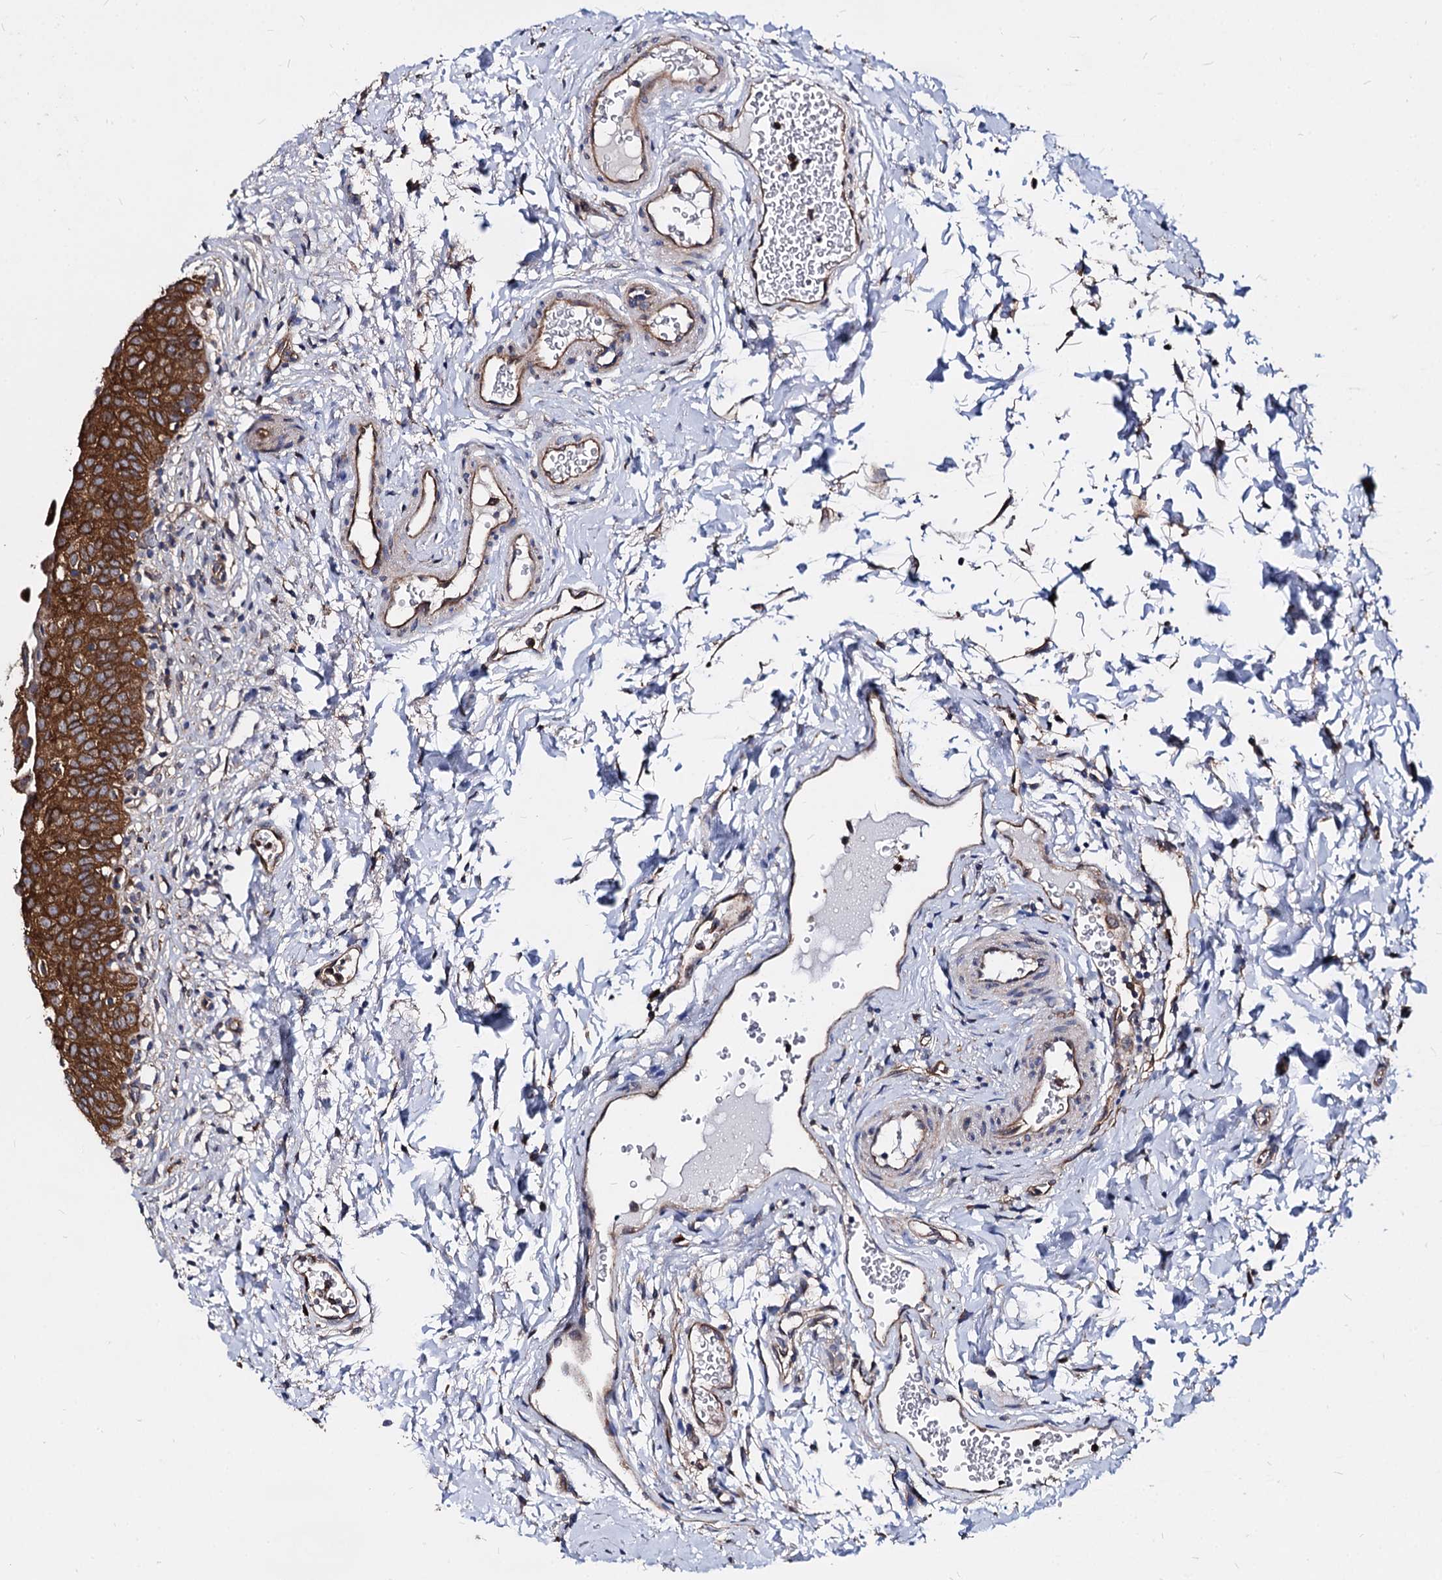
{"staining": {"intensity": "strong", "quantity": ">75%", "location": "cytoplasmic/membranous"}, "tissue": "urinary bladder", "cell_type": "Urothelial cells", "image_type": "normal", "snomed": [{"axis": "morphology", "description": "Normal tissue, NOS"}, {"axis": "topography", "description": "Urinary bladder"}], "caption": "This image reveals IHC staining of unremarkable urinary bladder, with high strong cytoplasmic/membranous positivity in approximately >75% of urothelial cells.", "gene": "NME1", "patient": {"sex": "male", "age": 55}}